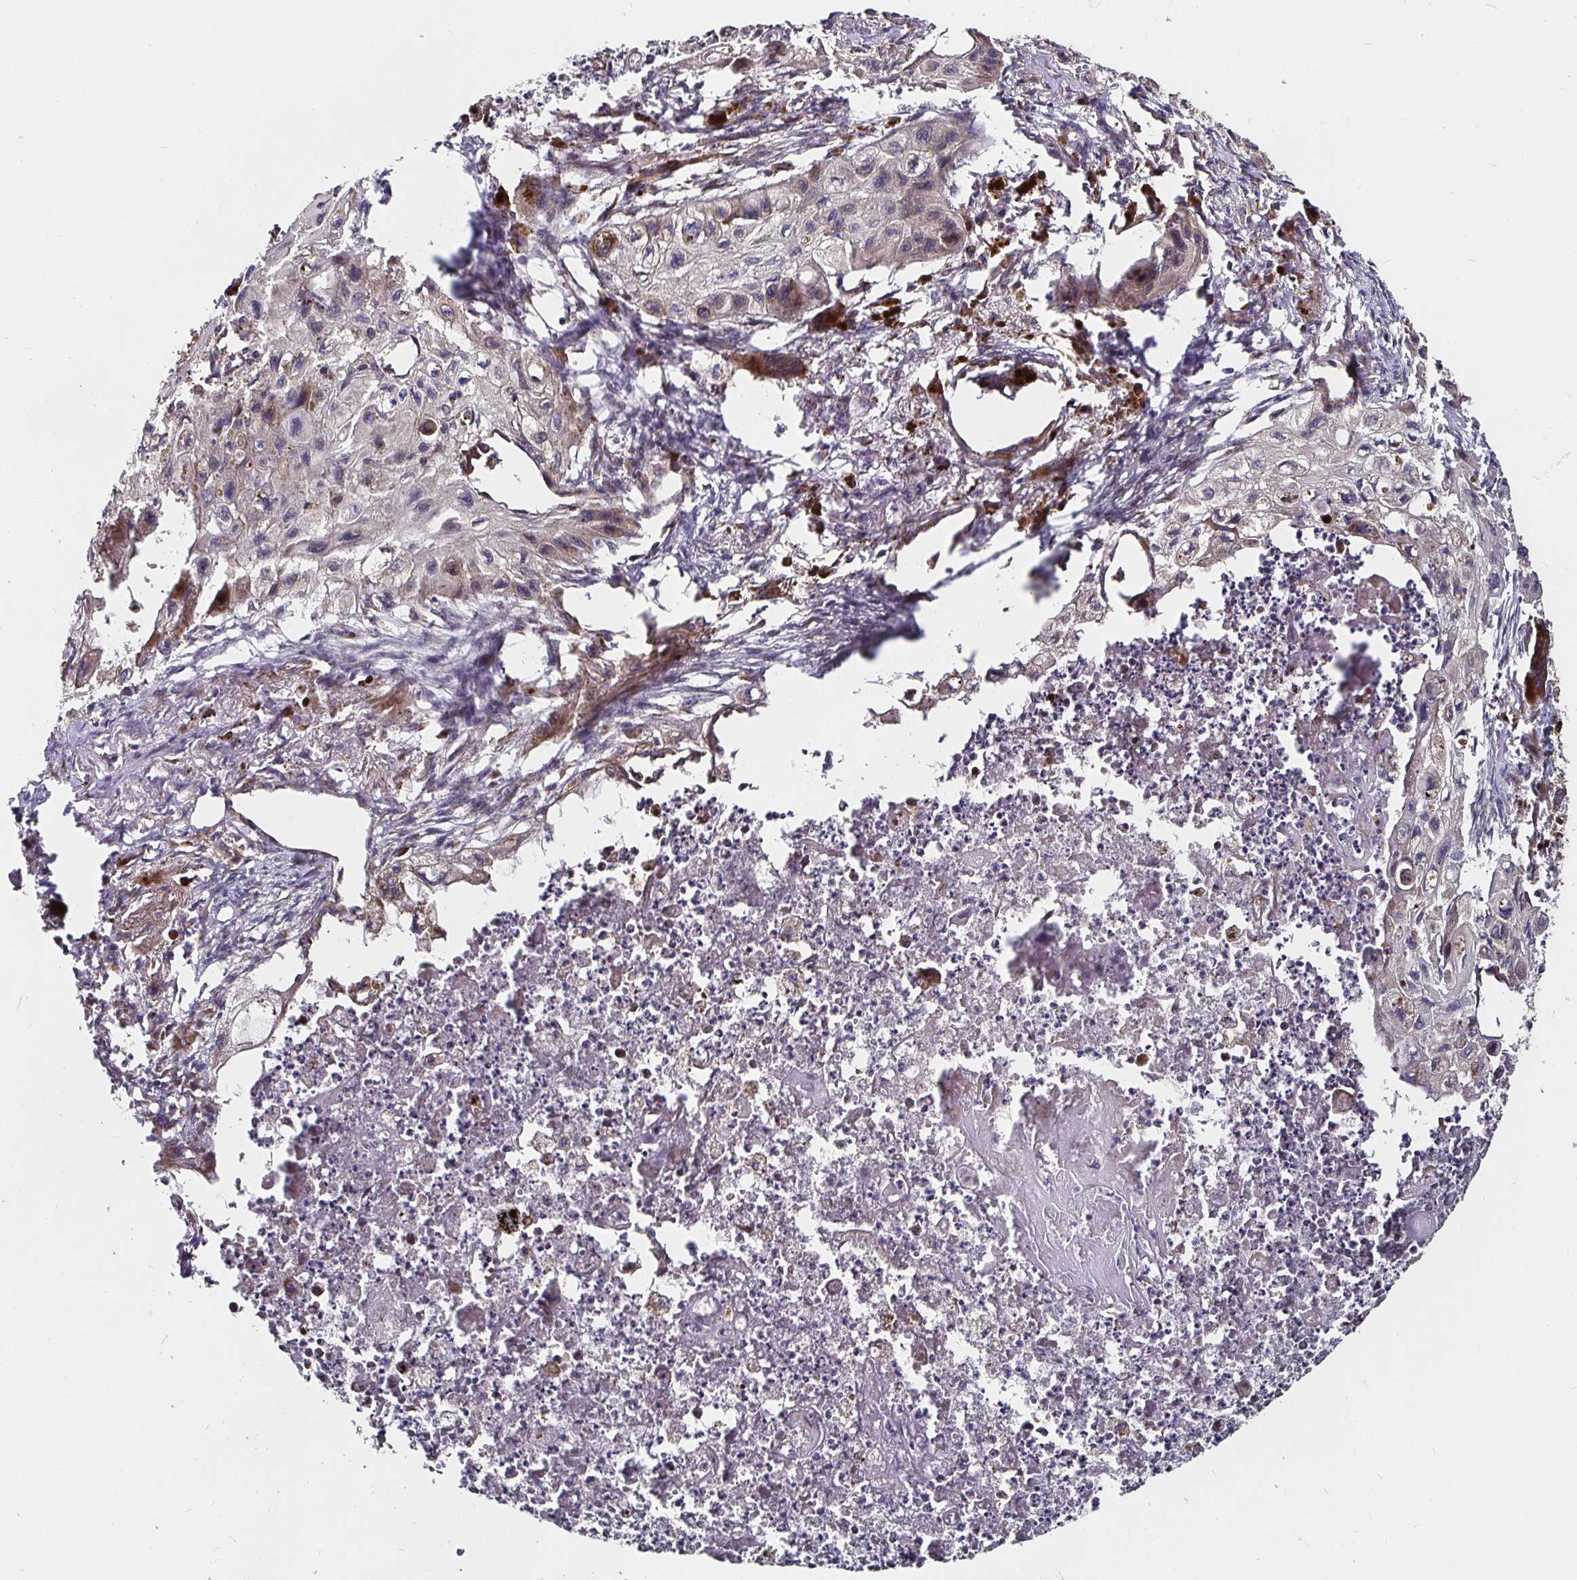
{"staining": {"intensity": "weak", "quantity": "<25%", "location": "cytoplasmic/membranous"}, "tissue": "lung cancer", "cell_type": "Tumor cells", "image_type": "cancer", "snomed": [{"axis": "morphology", "description": "Squamous cell carcinoma, NOS"}, {"axis": "topography", "description": "Lung"}], "caption": "DAB immunohistochemical staining of lung squamous cell carcinoma displays no significant positivity in tumor cells. (DAB (3,3'-diaminobenzidine) IHC with hematoxylin counter stain).", "gene": "MLST8", "patient": {"sex": "male", "age": 71}}